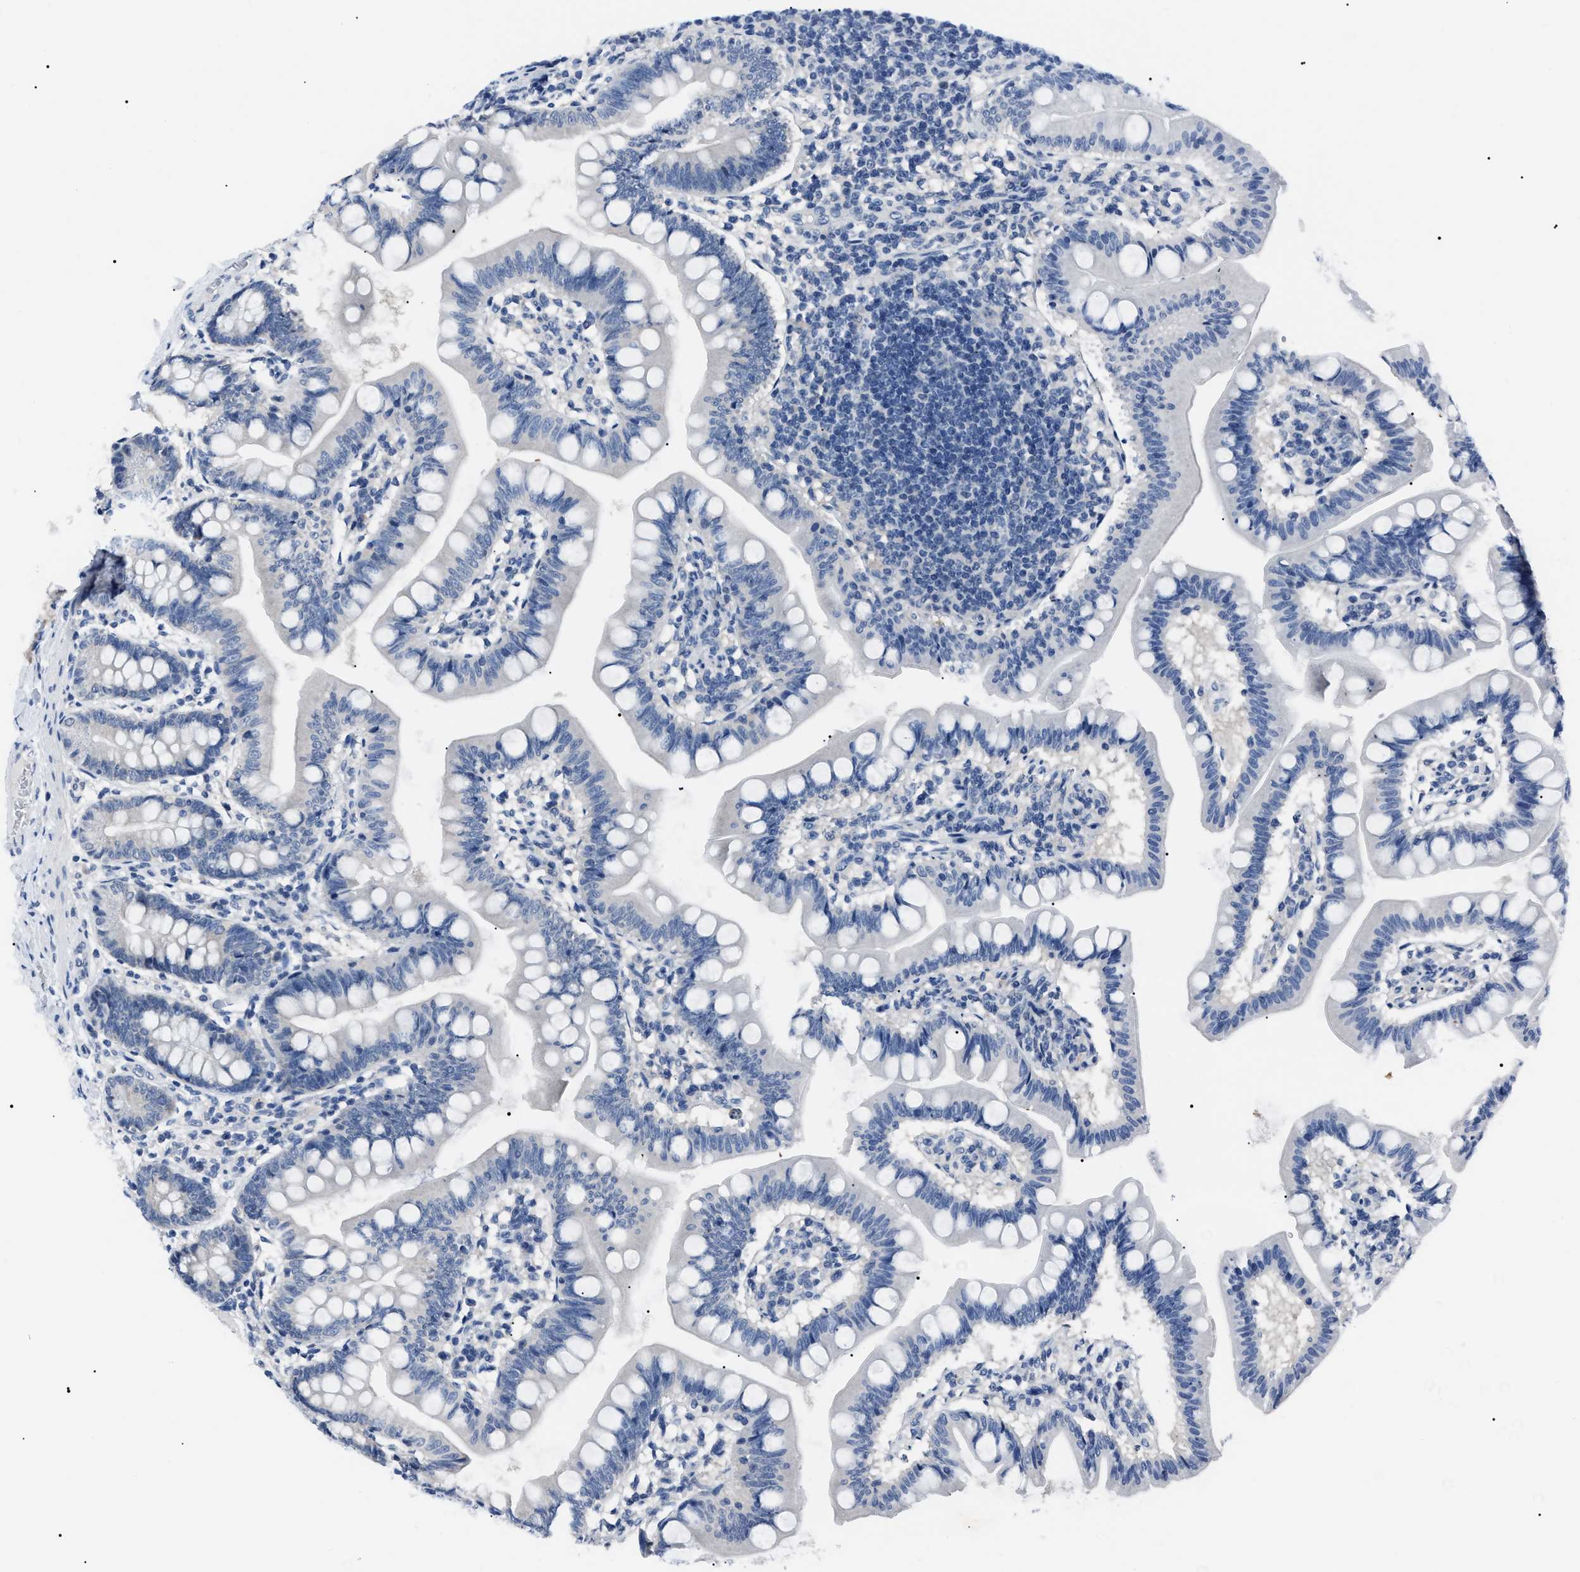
{"staining": {"intensity": "negative", "quantity": "none", "location": "none"}, "tissue": "small intestine", "cell_type": "Glandular cells", "image_type": "normal", "snomed": [{"axis": "morphology", "description": "Normal tissue, NOS"}, {"axis": "topography", "description": "Small intestine"}], "caption": "IHC histopathology image of normal small intestine: human small intestine stained with DAB reveals no significant protein expression in glandular cells. The staining was performed using DAB (3,3'-diaminobenzidine) to visualize the protein expression in brown, while the nuclei were stained in blue with hematoxylin (Magnification: 20x).", "gene": "LRWD1", "patient": {"sex": "male", "age": 7}}